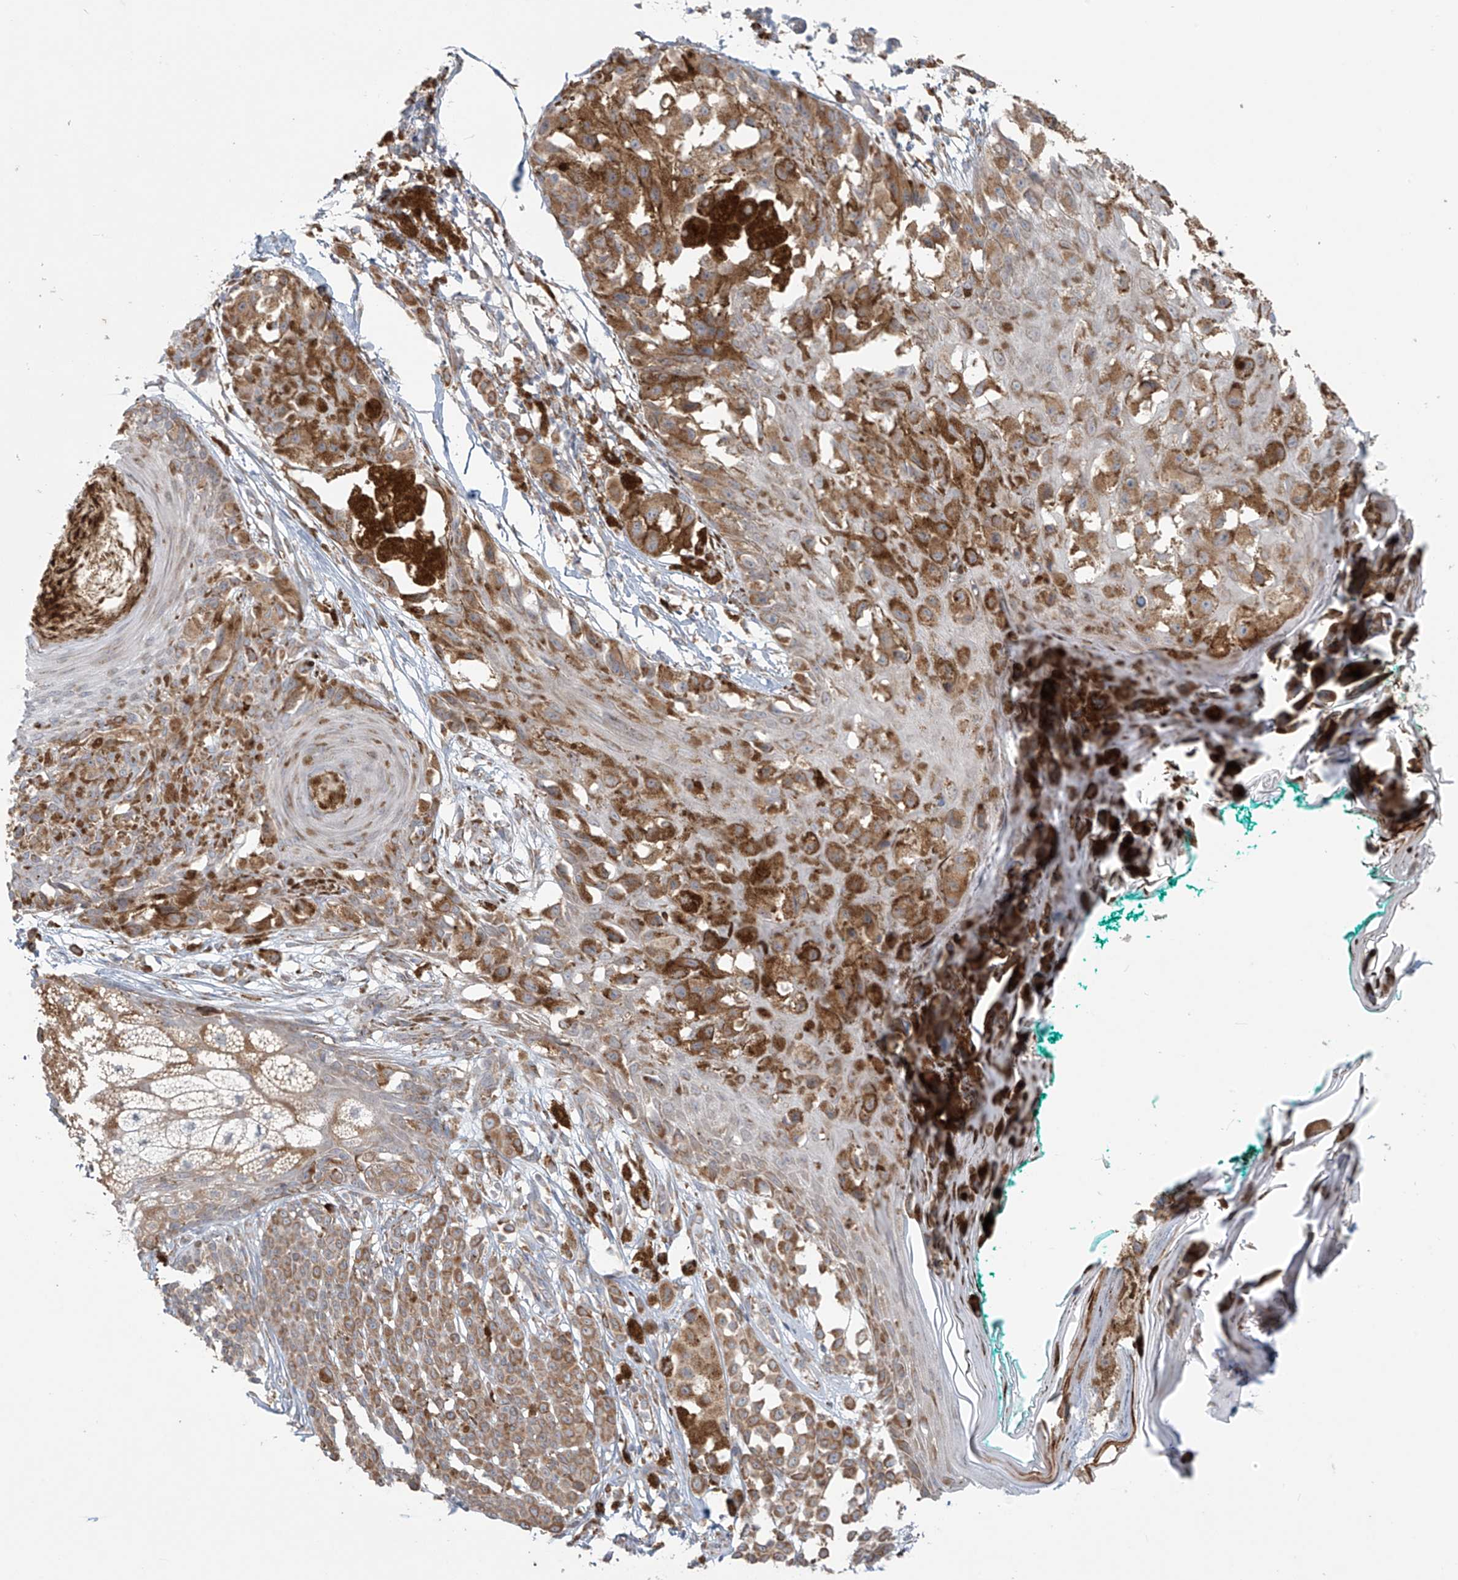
{"staining": {"intensity": "moderate", "quantity": ">75%", "location": "cytoplasmic/membranous"}, "tissue": "melanoma", "cell_type": "Tumor cells", "image_type": "cancer", "snomed": [{"axis": "morphology", "description": "Malignant melanoma, NOS"}, {"axis": "topography", "description": "Skin of leg"}], "caption": "Malignant melanoma stained for a protein (brown) demonstrates moderate cytoplasmic/membranous positive positivity in about >75% of tumor cells.", "gene": "KATNIP", "patient": {"sex": "female", "age": 72}}